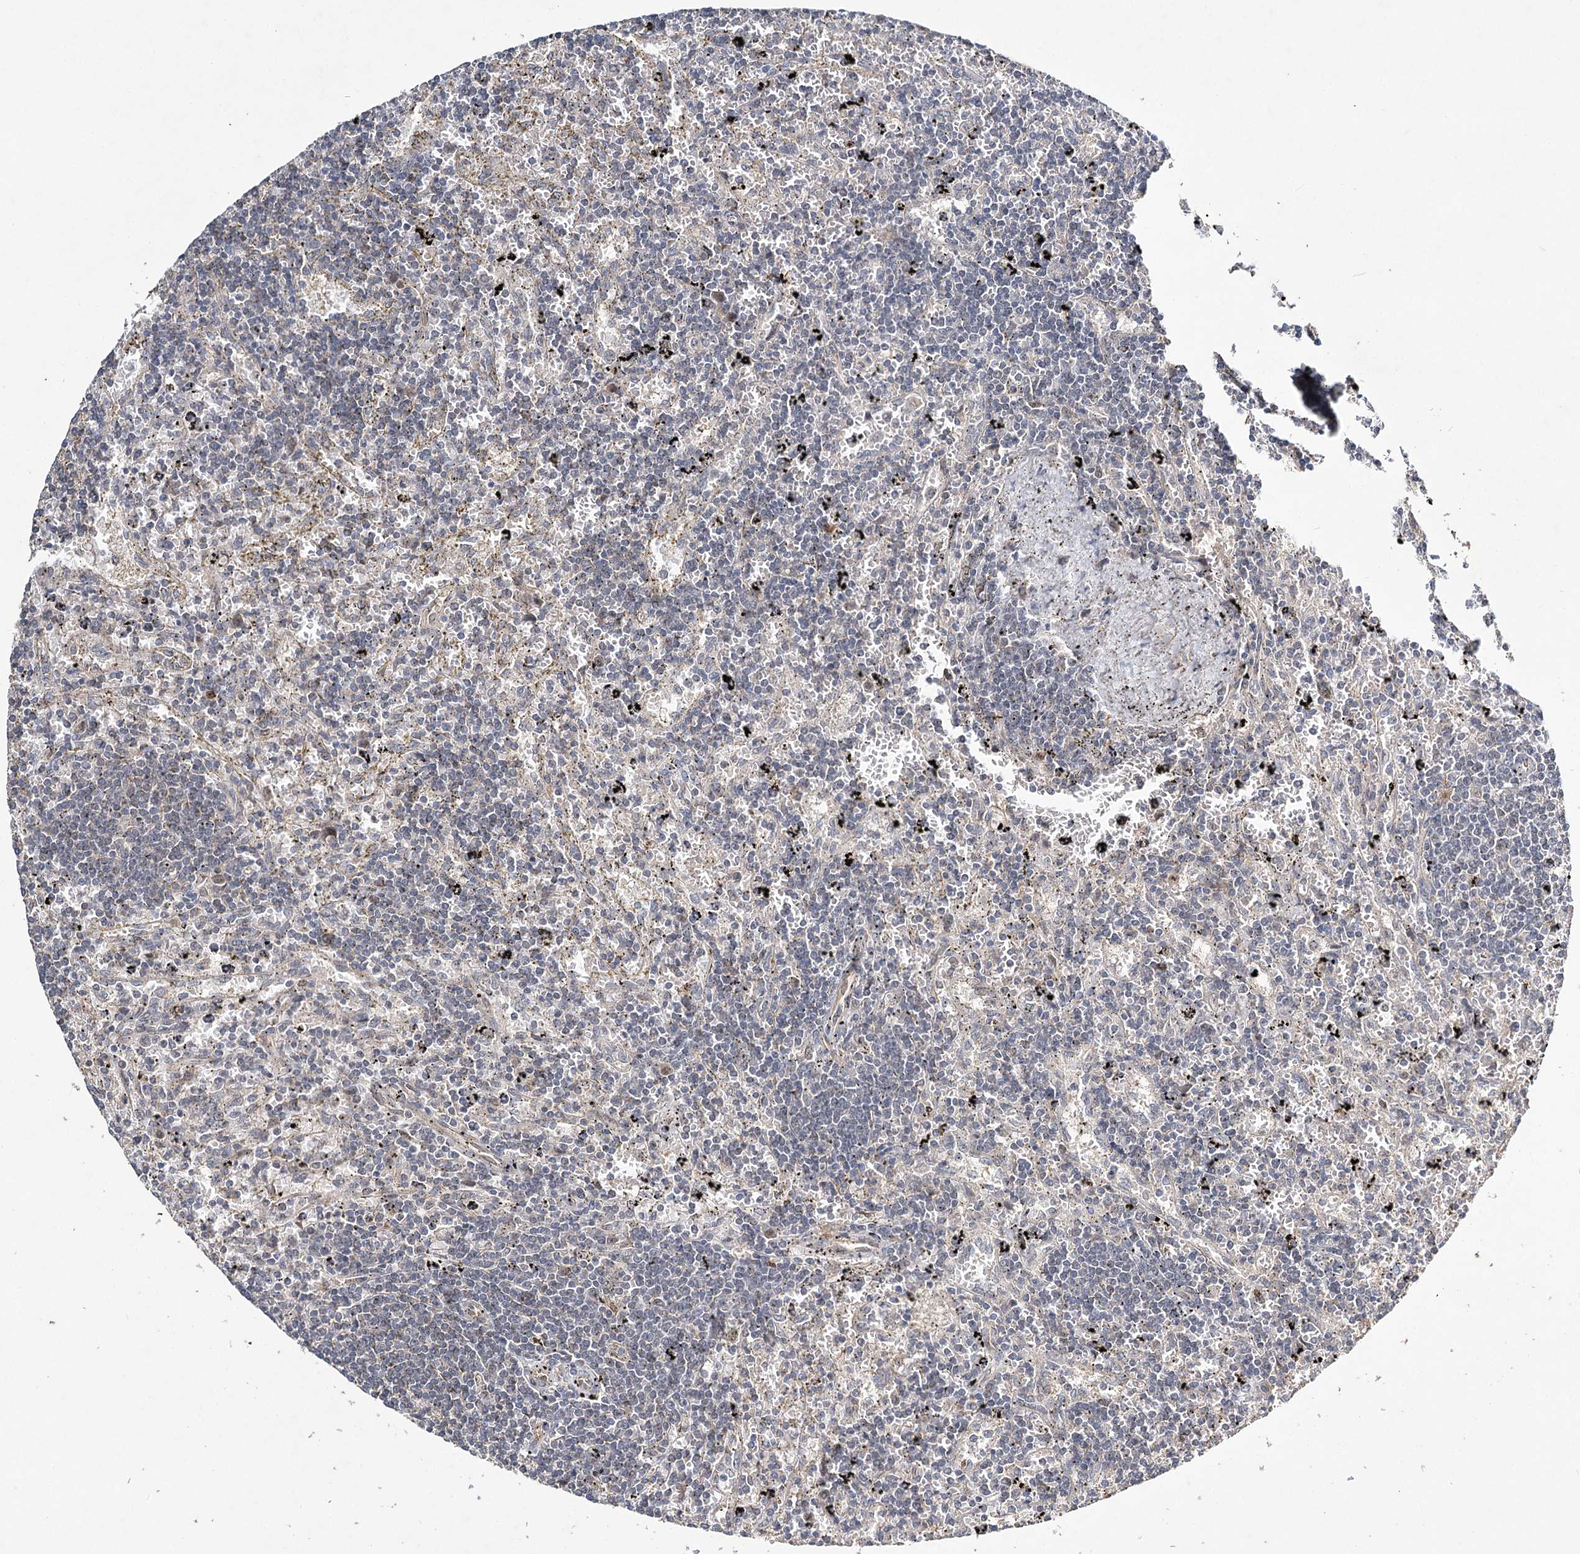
{"staining": {"intensity": "negative", "quantity": "none", "location": "none"}, "tissue": "lymphoma", "cell_type": "Tumor cells", "image_type": "cancer", "snomed": [{"axis": "morphology", "description": "Malignant lymphoma, non-Hodgkin's type, Low grade"}, {"axis": "topography", "description": "Spleen"}], "caption": "Immunohistochemical staining of human lymphoma demonstrates no significant staining in tumor cells.", "gene": "NOPCHAP1", "patient": {"sex": "male", "age": 76}}